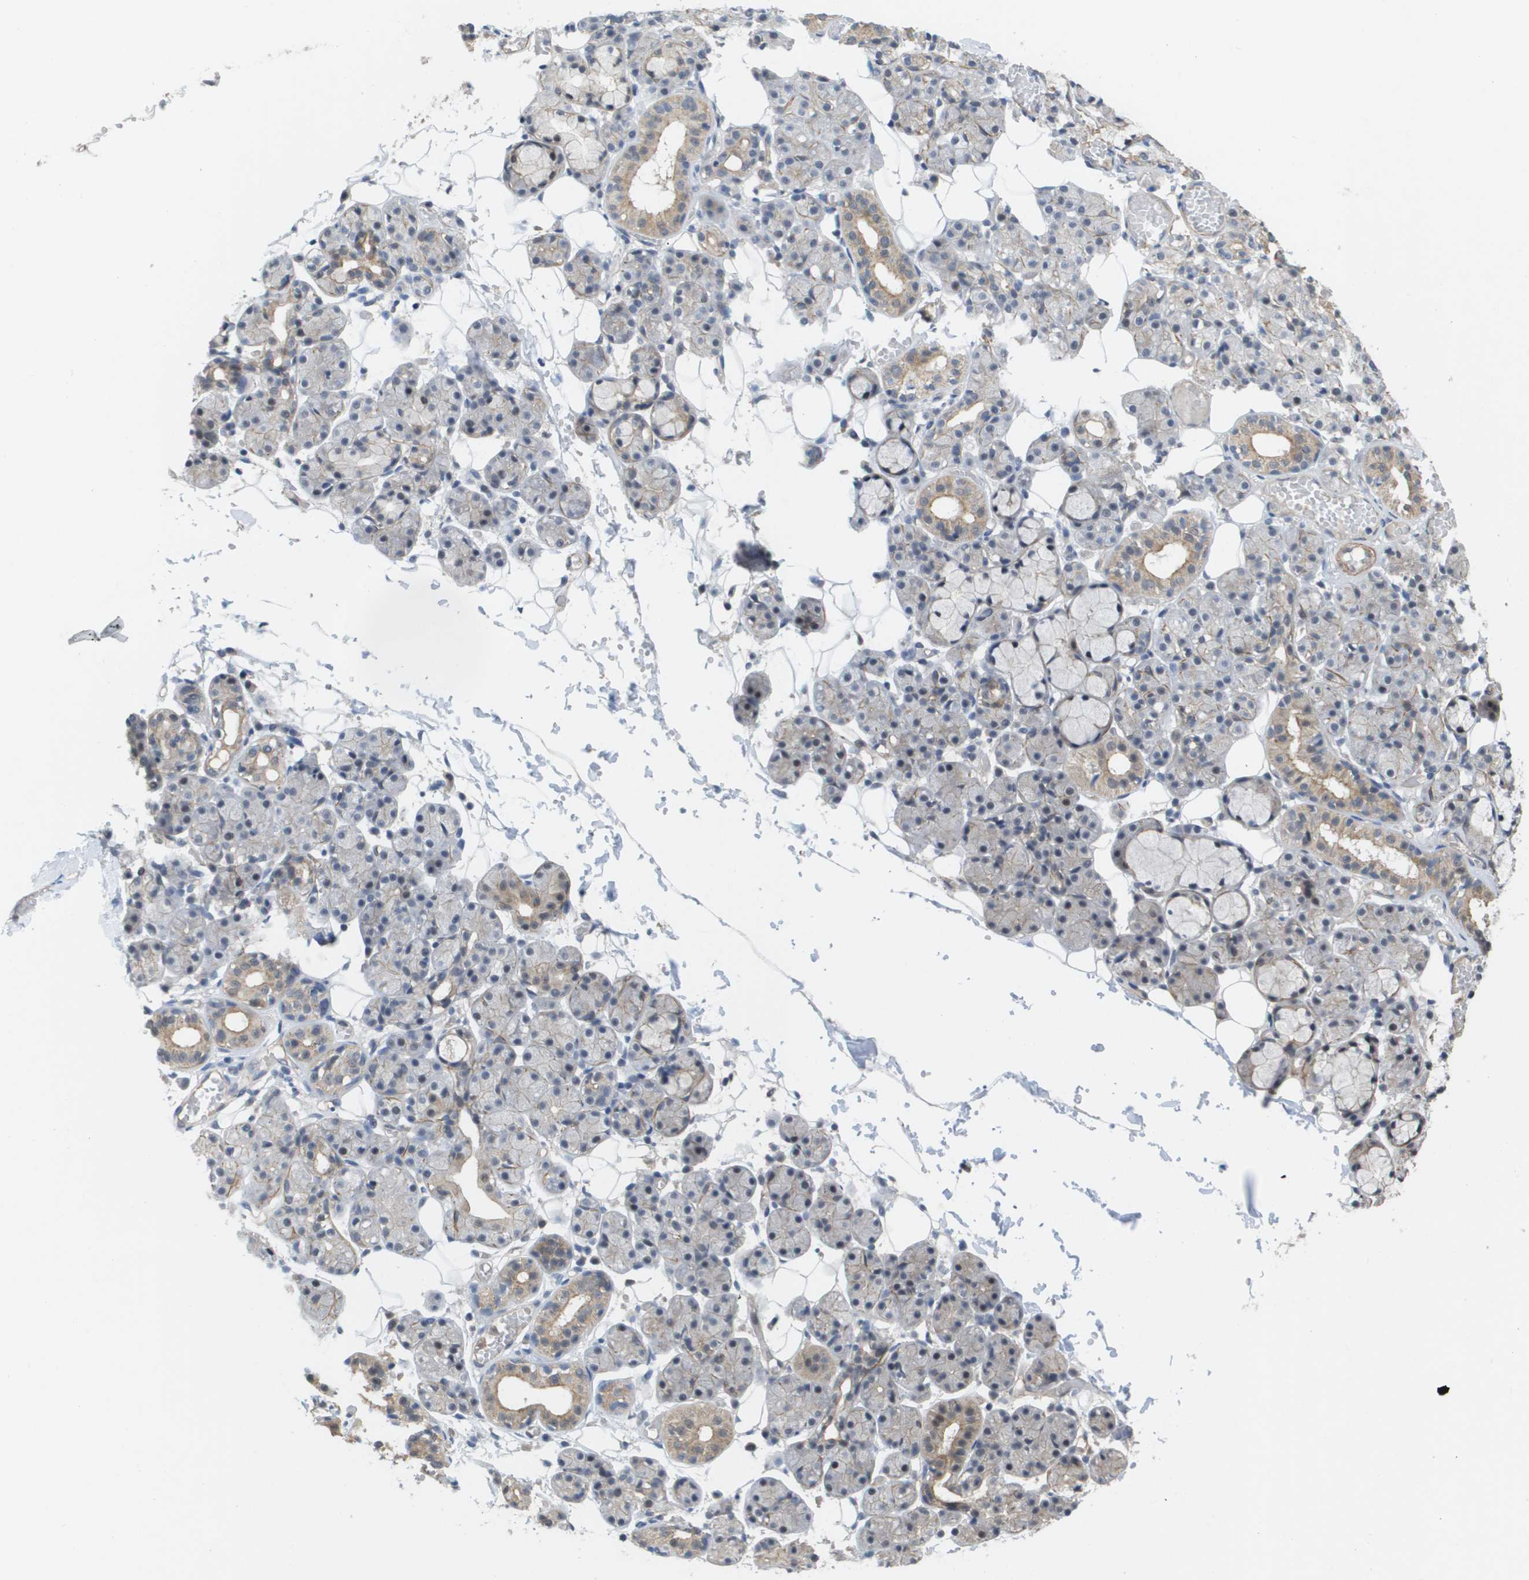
{"staining": {"intensity": "weak", "quantity": "<25%", "location": "cytoplasmic/membranous"}, "tissue": "salivary gland", "cell_type": "Glandular cells", "image_type": "normal", "snomed": [{"axis": "morphology", "description": "Normal tissue, NOS"}, {"axis": "topography", "description": "Salivary gland"}], "caption": "Glandular cells show no significant protein positivity in benign salivary gland.", "gene": "RNF112", "patient": {"sex": "male", "age": 63}}